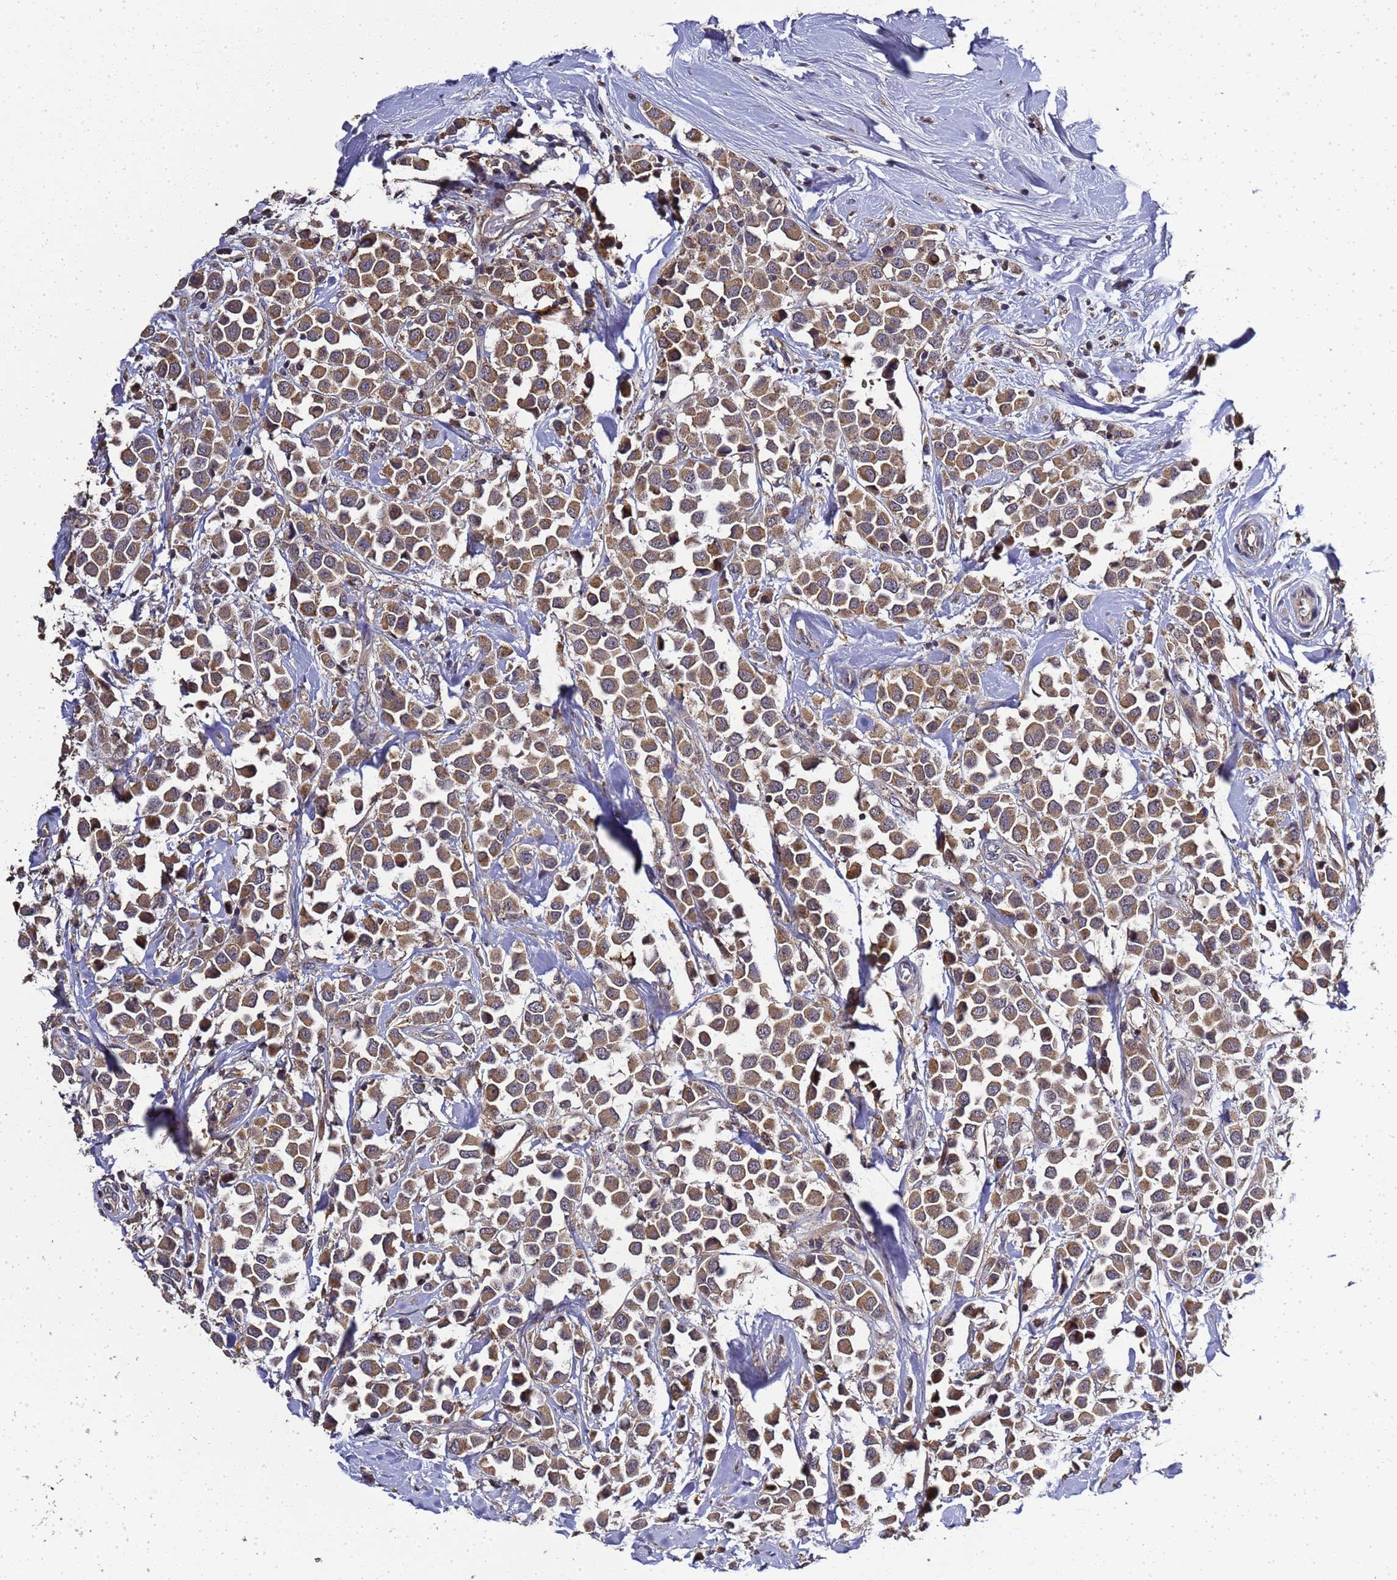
{"staining": {"intensity": "moderate", "quantity": ">75%", "location": "cytoplasmic/membranous"}, "tissue": "breast cancer", "cell_type": "Tumor cells", "image_type": "cancer", "snomed": [{"axis": "morphology", "description": "Duct carcinoma"}, {"axis": "topography", "description": "Breast"}], "caption": "Human breast cancer stained with a brown dye shows moderate cytoplasmic/membranous positive staining in approximately >75% of tumor cells.", "gene": "LGI4", "patient": {"sex": "female", "age": 61}}